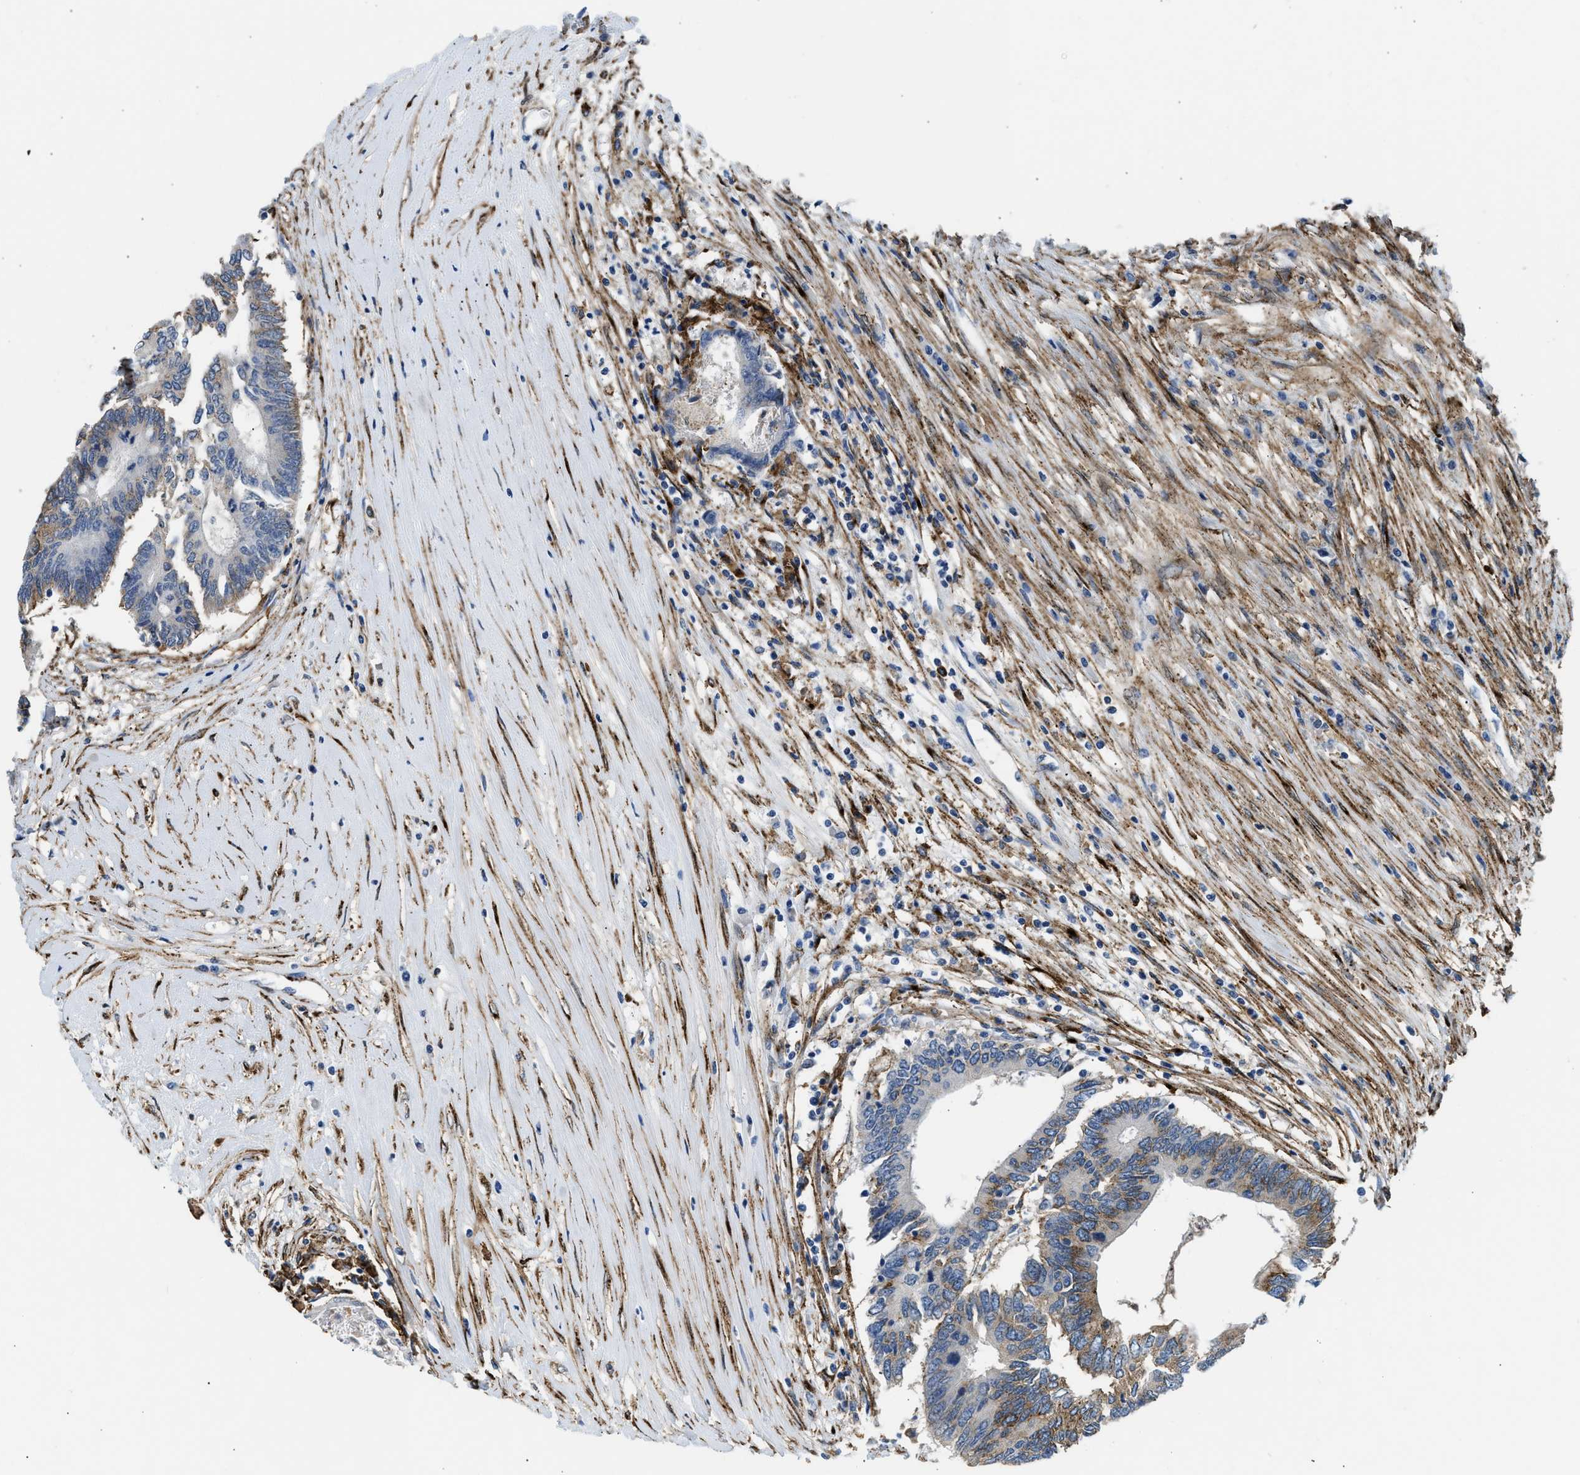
{"staining": {"intensity": "moderate", "quantity": "25%-75%", "location": "cytoplasmic/membranous"}, "tissue": "colorectal cancer", "cell_type": "Tumor cells", "image_type": "cancer", "snomed": [{"axis": "morphology", "description": "Adenocarcinoma, NOS"}, {"axis": "topography", "description": "Rectum"}], "caption": "Colorectal cancer (adenocarcinoma) stained for a protein reveals moderate cytoplasmic/membranous positivity in tumor cells.", "gene": "LRP1", "patient": {"sex": "male", "age": 63}}